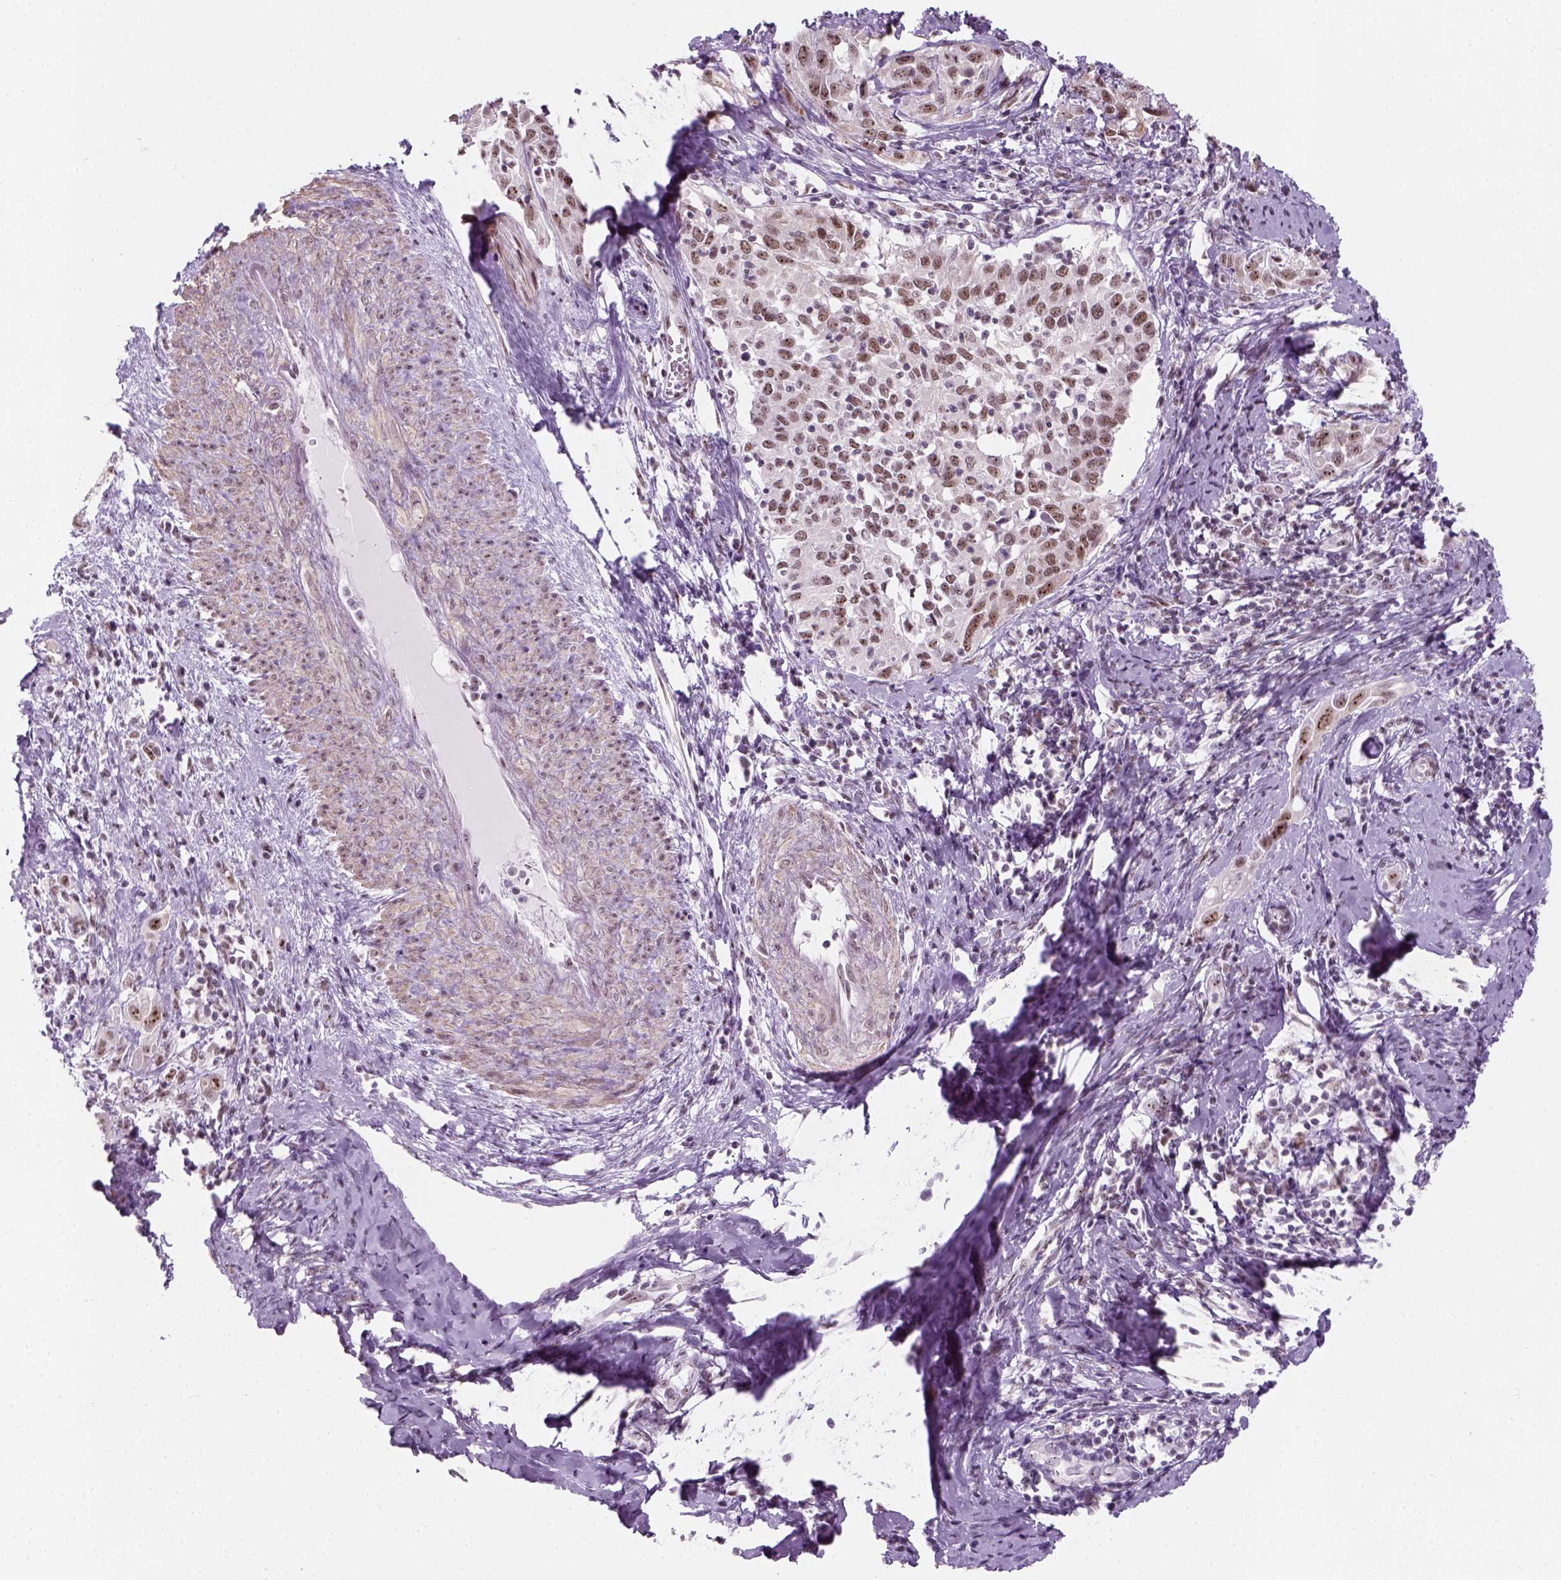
{"staining": {"intensity": "moderate", "quantity": ">75%", "location": "nuclear"}, "tissue": "cervical cancer", "cell_type": "Tumor cells", "image_type": "cancer", "snomed": [{"axis": "morphology", "description": "Squamous cell carcinoma, NOS"}, {"axis": "topography", "description": "Cervix"}], "caption": "The photomicrograph reveals a brown stain indicating the presence of a protein in the nuclear of tumor cells in cervical cancer (squamous cell carcinoma). (DAB IHC, brown staining for protein, blue staining for nuclei).", "gene": "ZNF865", "patient": {"sex": "female", "age": 51}}